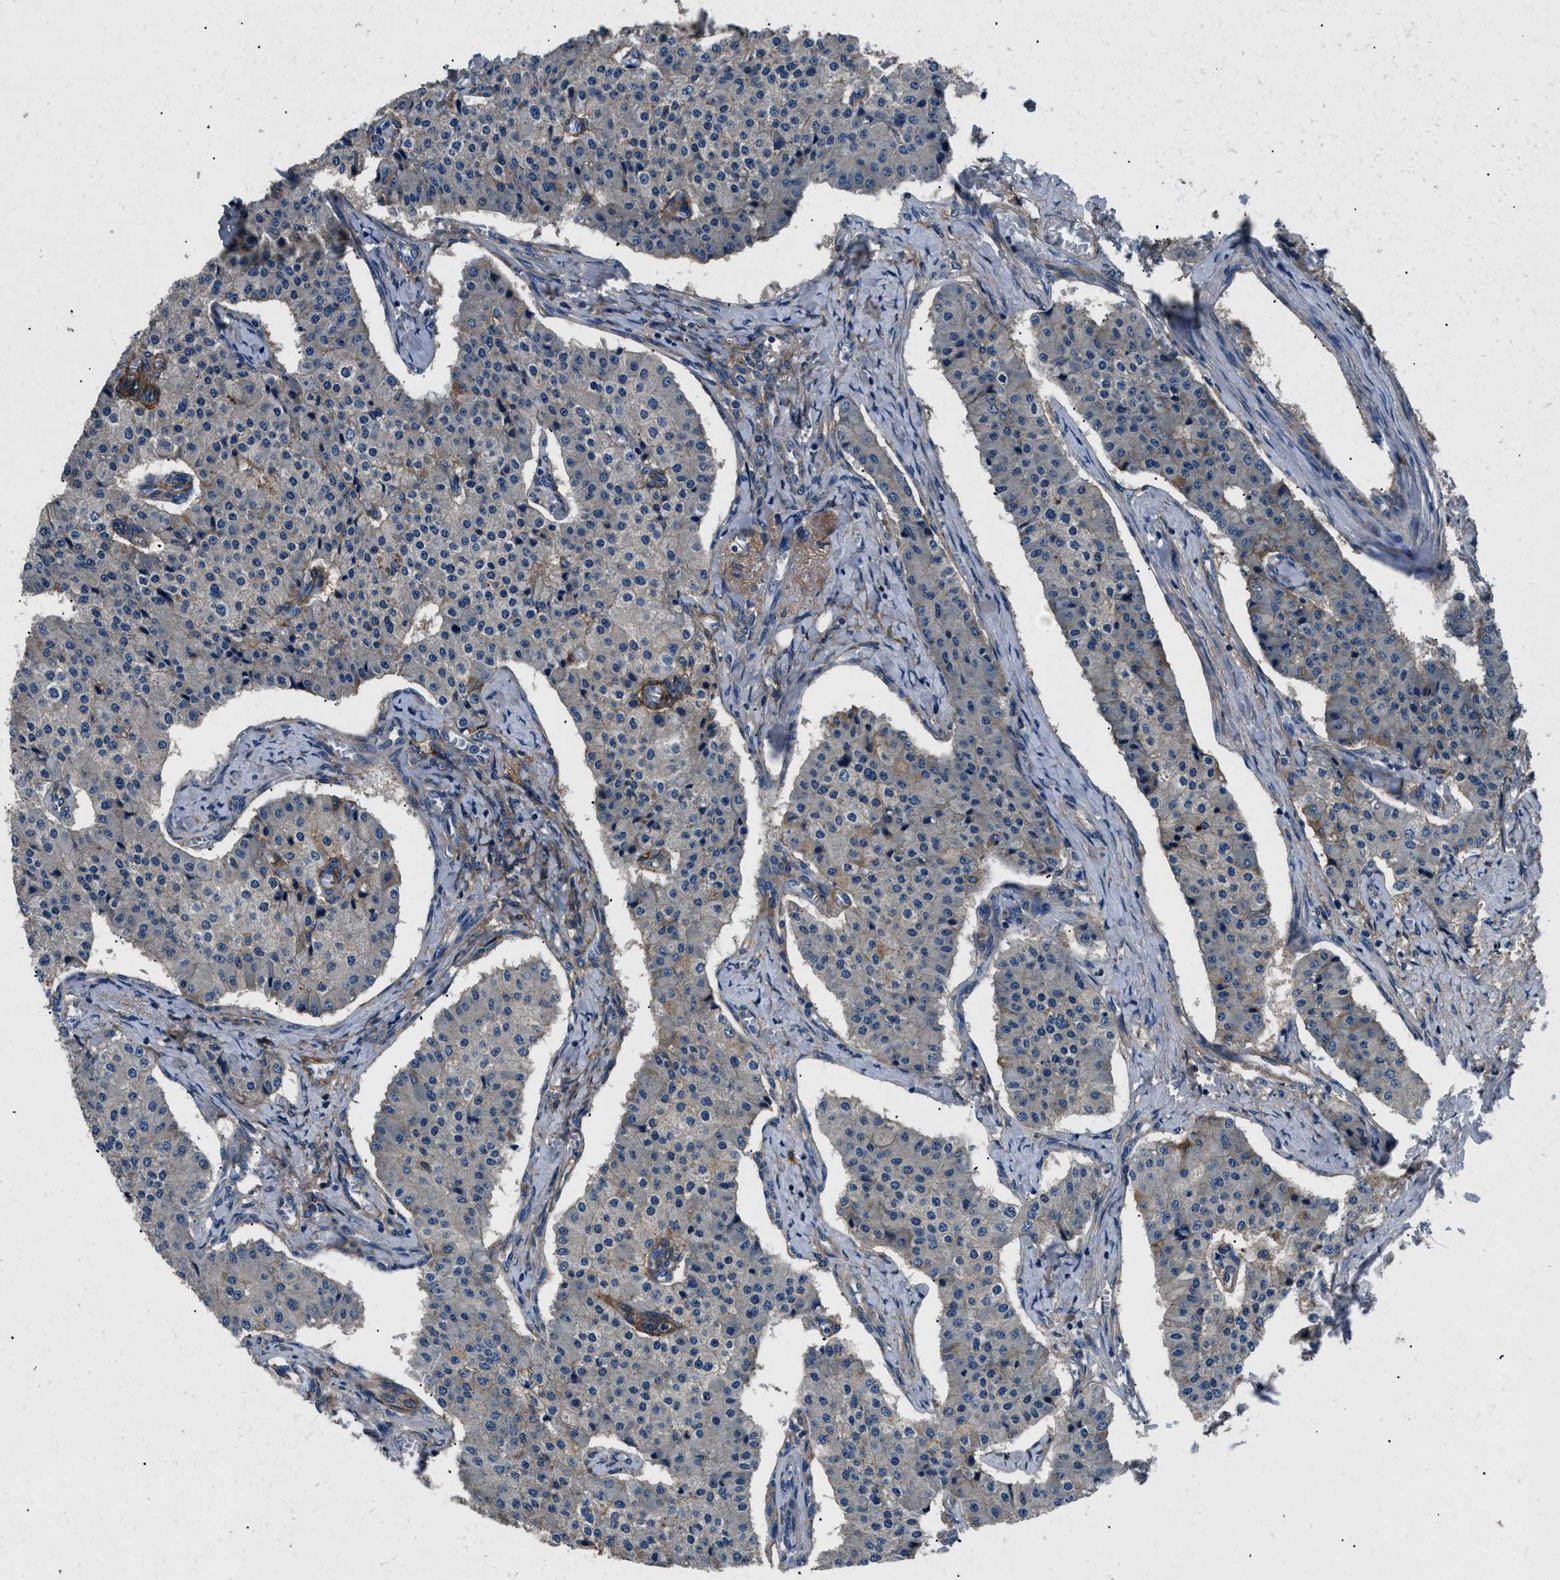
{"staining": {"intensity": "negative", "quantity": "none", "location": "none"}, "tissue": "carcinoid", "cell_type": "Tumor cells", "image_type": "cancer", "snomed": [{"axis": "morphology", "description": "Carcinoid, malignant, NOS"}, {"axis": "topography", "description": "Colon"}], "caption": "Human carcinoid stained for a protein using immunohistochemistry (IHC) displays no expression in tumor cells.", "gene": "CD276", "patient": {"sex": "female", "age": 52}}